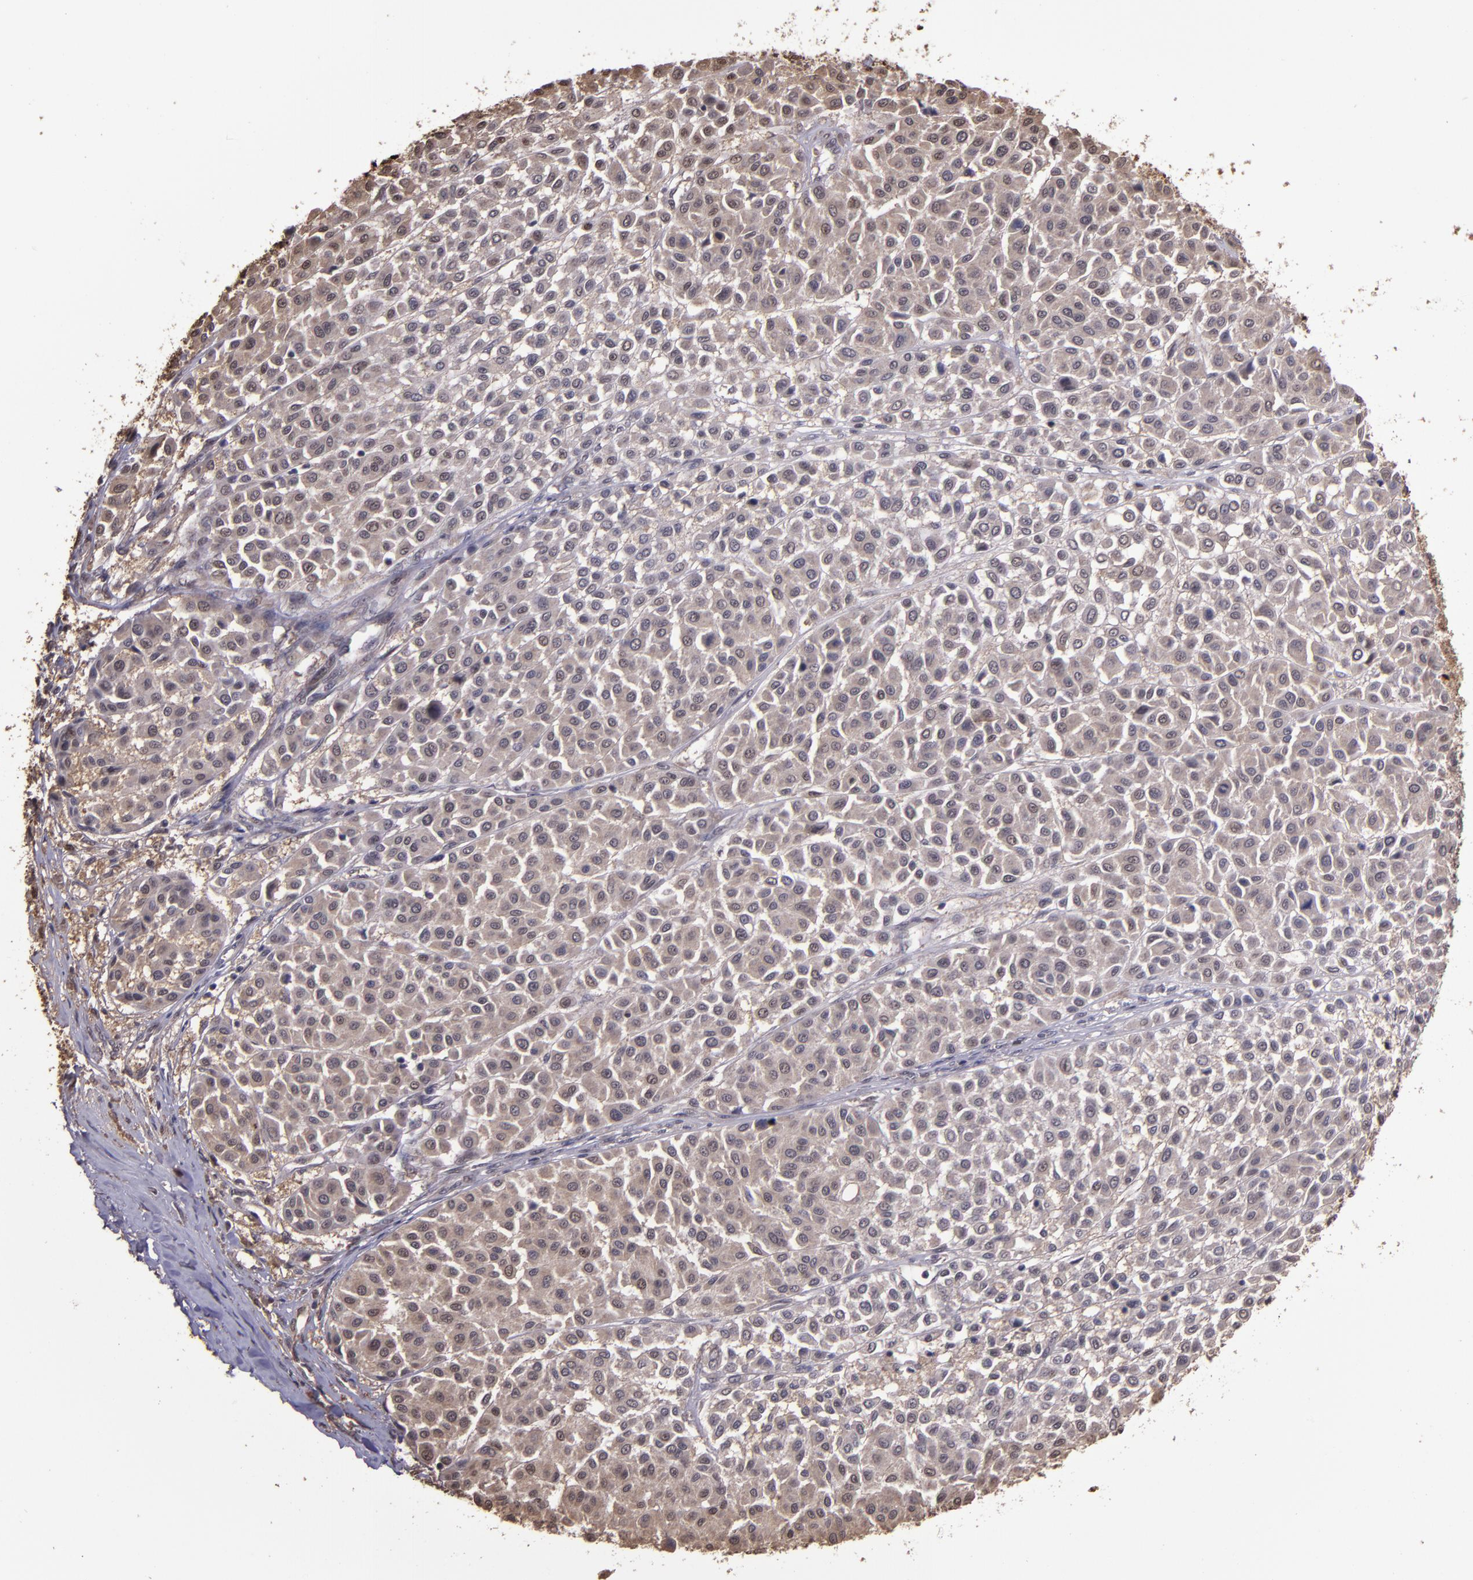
{"staining": {"intensity": "moderate", "quantity": ">75%", "location": "cytoplasmic/membranous"}, "tissue": "melanoma", "cell_type": "Tumor cells", "image_type": "cancer", "snomed": [{"axis": "morphology", "description": "Malignant melanoma, Metastatic site"}, {"axis": "topography", "description": "Soft tissue"}], "caption": "This photomicrograph displays melanoma stained with immunohistochemistry to label a protein in brown. The cytoplasmic/membranous of tumor cells show moderate positivity for the protein. Nuclei are counter-stained blue.", "gene": "SERPINF2", "patient": {"sex": "male", "age": 41}}